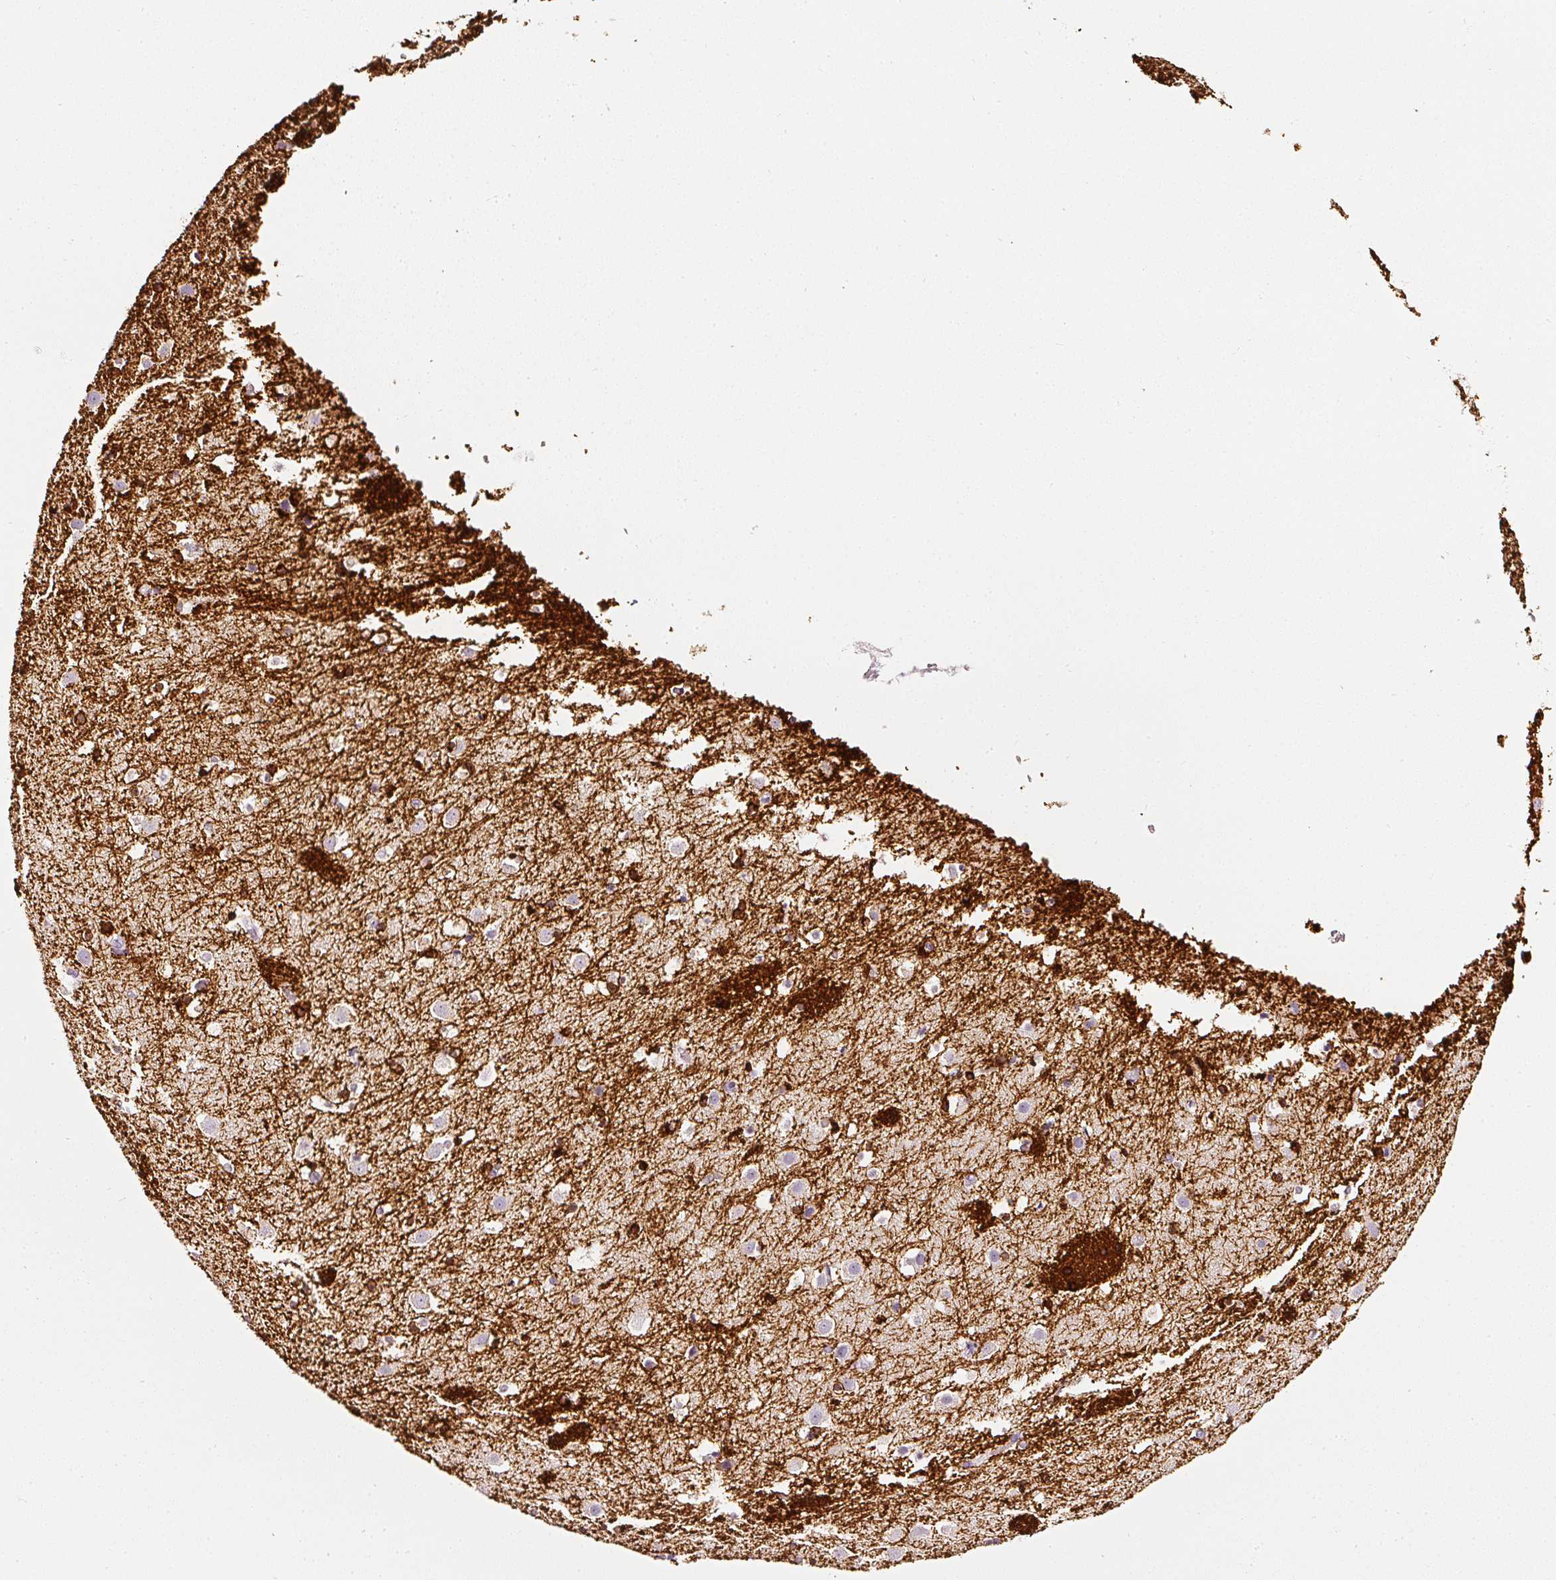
{"staining": {"intensity": "strong", "quantity": "<25%", "location": "cytoplasmic/membranous"}, "tissue": "caudate", "cell_type": "Glial cells", "image_type": "normal", "snomed": [{"axis": "morphology", "description": "Normal tissue, NOS"}, {"axis": "topography", "description": "Lateral ventricle wall"}], "caption": "A high-resolution image shows immunohistochemistry staining of unremarkable caudate, which displays strong cytoplasmic/membranous expression in approximately <25% of glial cells. Immunohistochemistry stains the protein in brown and the nuclei are stained blue.", "gene": "CNP", "patient": {"sex": "male", "age": 25}}